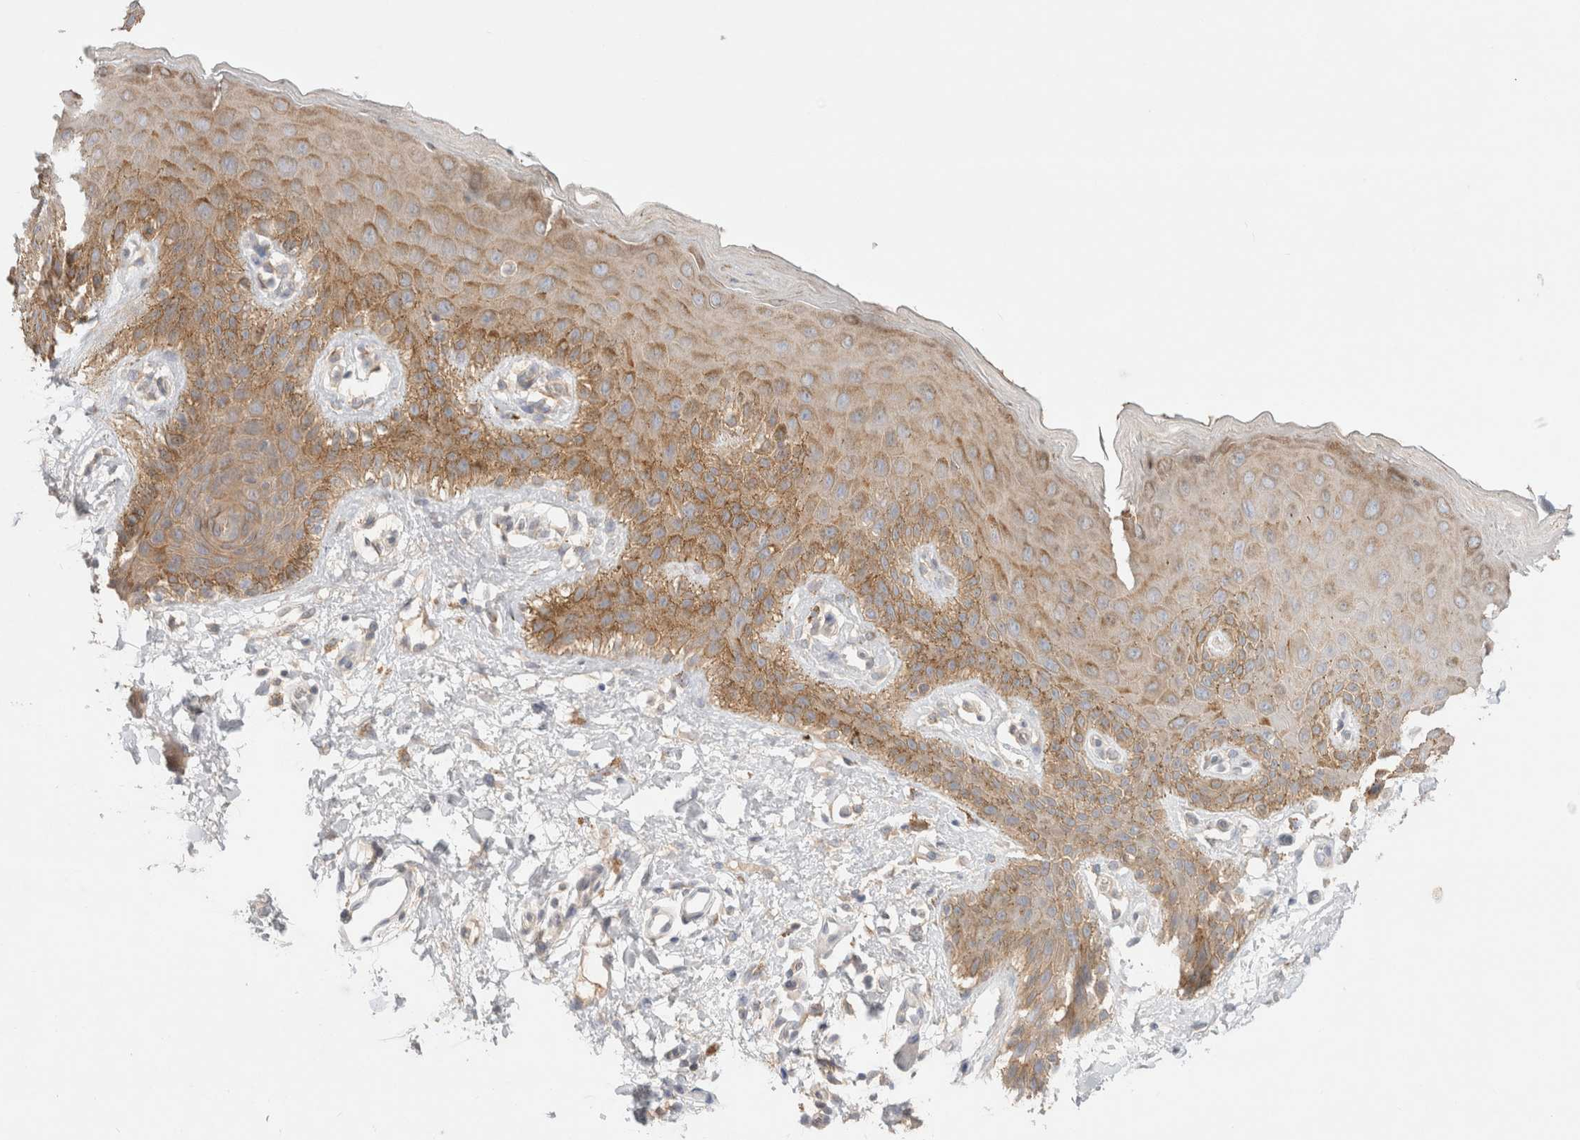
{"staining": {"intensity": "moderate", "quantity": "25%-75%", "location": "cytoplasmic/membranous"}, "tissue": "skin", "cell_type": "Epidermal cells", "image_type": "normal", "snomed": [{"axis": "morphology", "description": "Normal tissue, NOS"}, {"axis": "topography", "description": "Anal"}], "caption": "Human skin stained for a protein (brown) shows moderate cytoplasmic/membranous positive expression in approximately 25%-75% of epidermal cells.", "gene": "MARK3", "patient": {"sex": "male", "age": 44}}